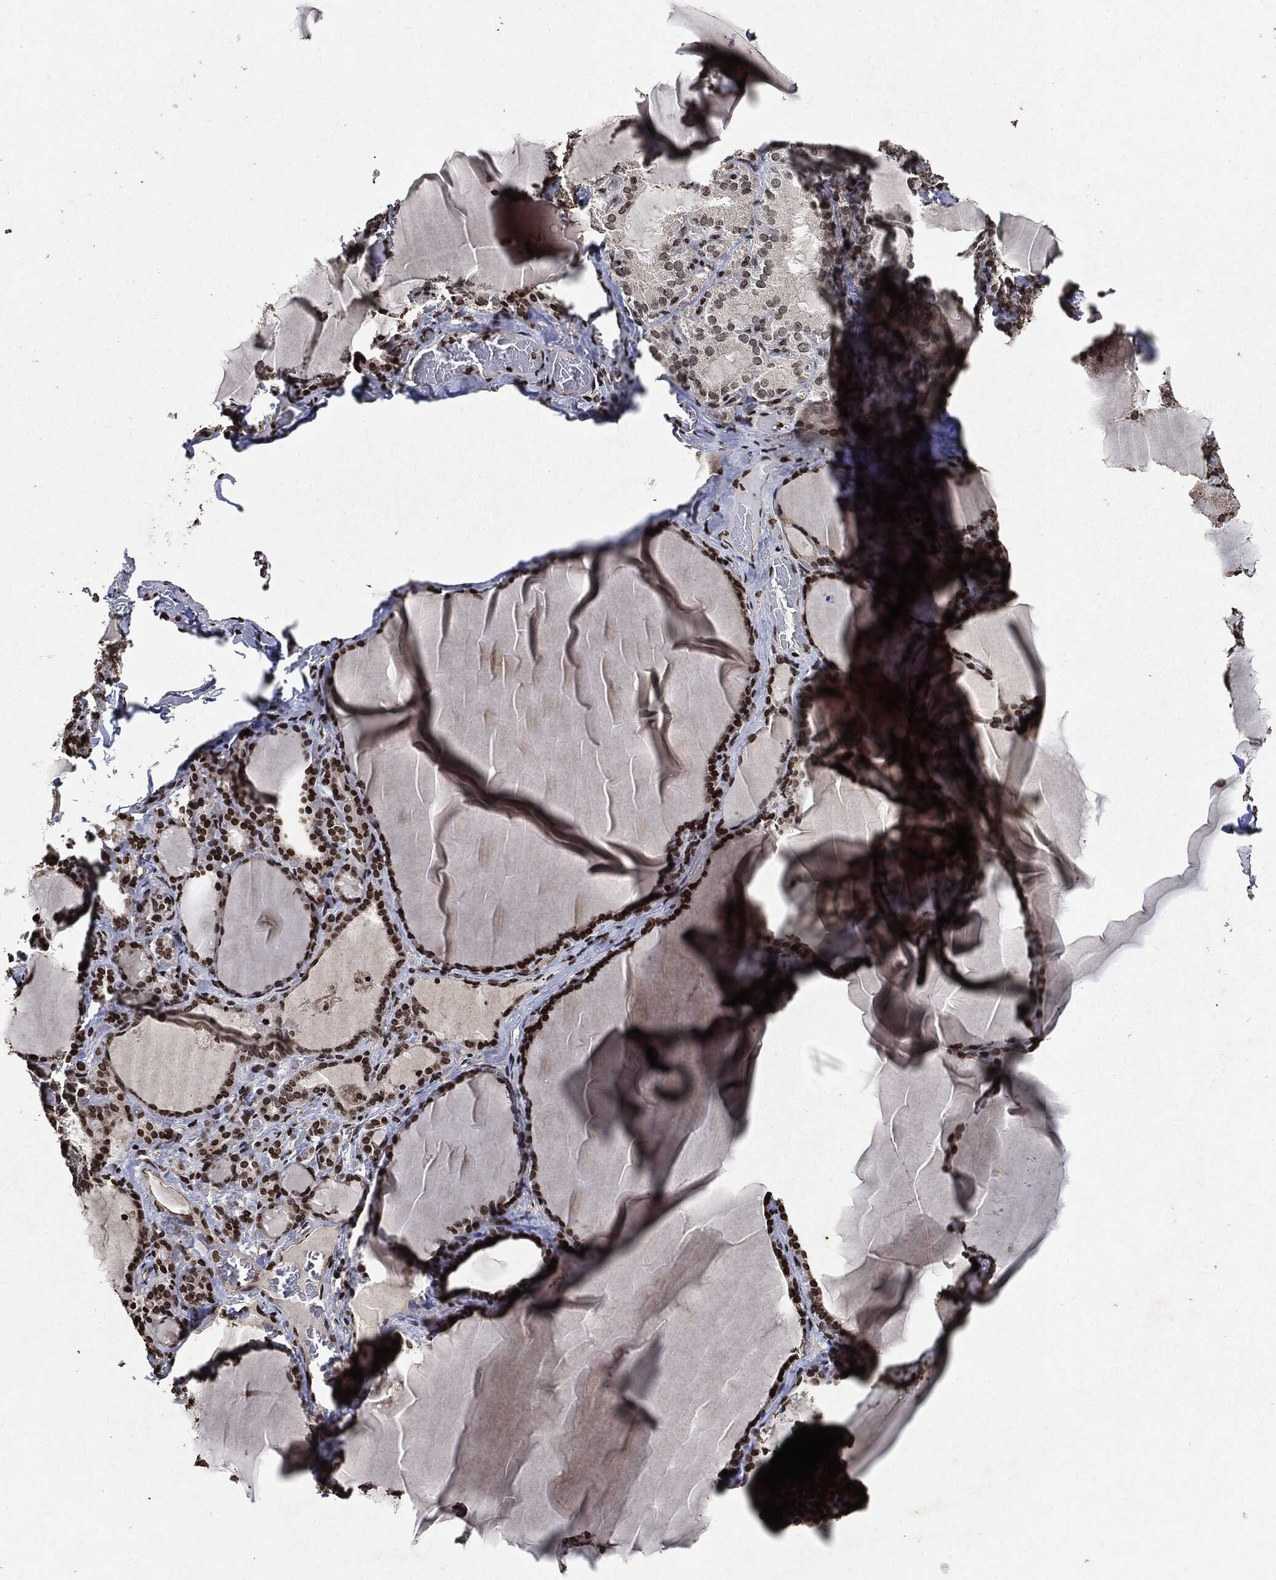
{"staining": {"intensity": "moderate", "quantity": "25%-75%", "location": "nuclear"}, "tissue": "thyroid gland", "cell_type": "Glandular cells", "image_type": "normal", "snomed": [{"axis": "morphology", "description": "Normal tissue, NOS"}, {"axis": "morphology", "description": "Hyperplasia, NOS"}, {"axis": "topography", "description": "Thyroid gland"}], "caption": "Immunohistochemistry (IHC) photomicrograph of benign human thyroid gland stained for a protein (brown), which shows medium levels of moderate nuclear expression in about 25%-75% of glandular cells.", "gene": "JUN", "patient": {"sex": "female", "age": 27}}